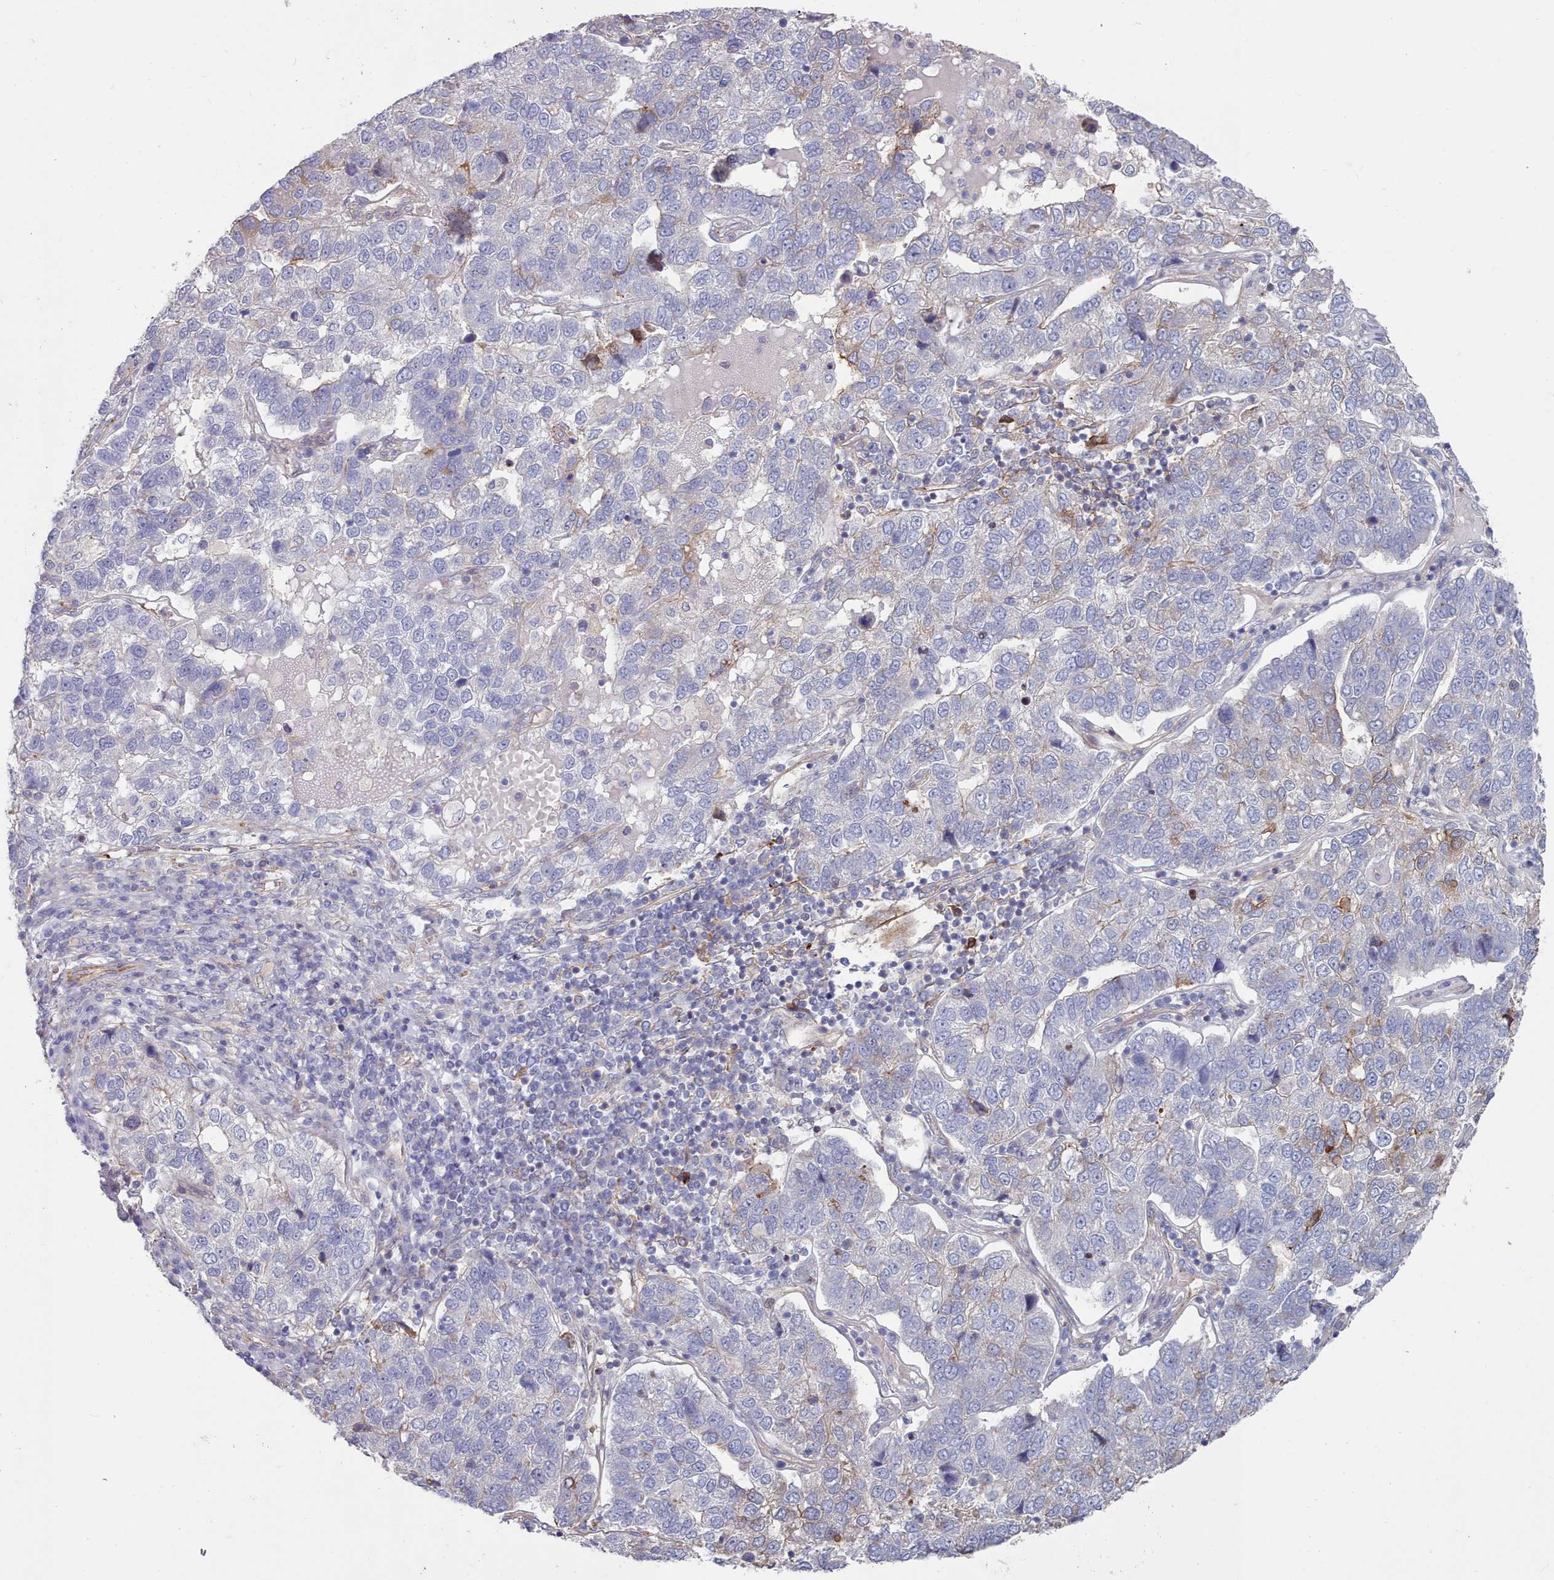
{"staining": {"intensity": "moderate", "quantity": "<25%", "location": "cytoplasmic/membranous"}, "tissue": "pancreatic cancer", "cell_type": "Tumor cells", "image_type": "cancer", "snomed": [{"axis": "morphology", "description": "Adenocarcinoma, NOS"}, {"axis": "topography", "description": "Pancreas"}], "caption": "Human pancreatic cancer (adenocarcinoma) stained with a brown dye shows moderate cytoplasmic/membranous positive staining in approximately <25% of tumor cells.", "gene": "G6PC1", "patient": {"sex": "female", "age": 61}}